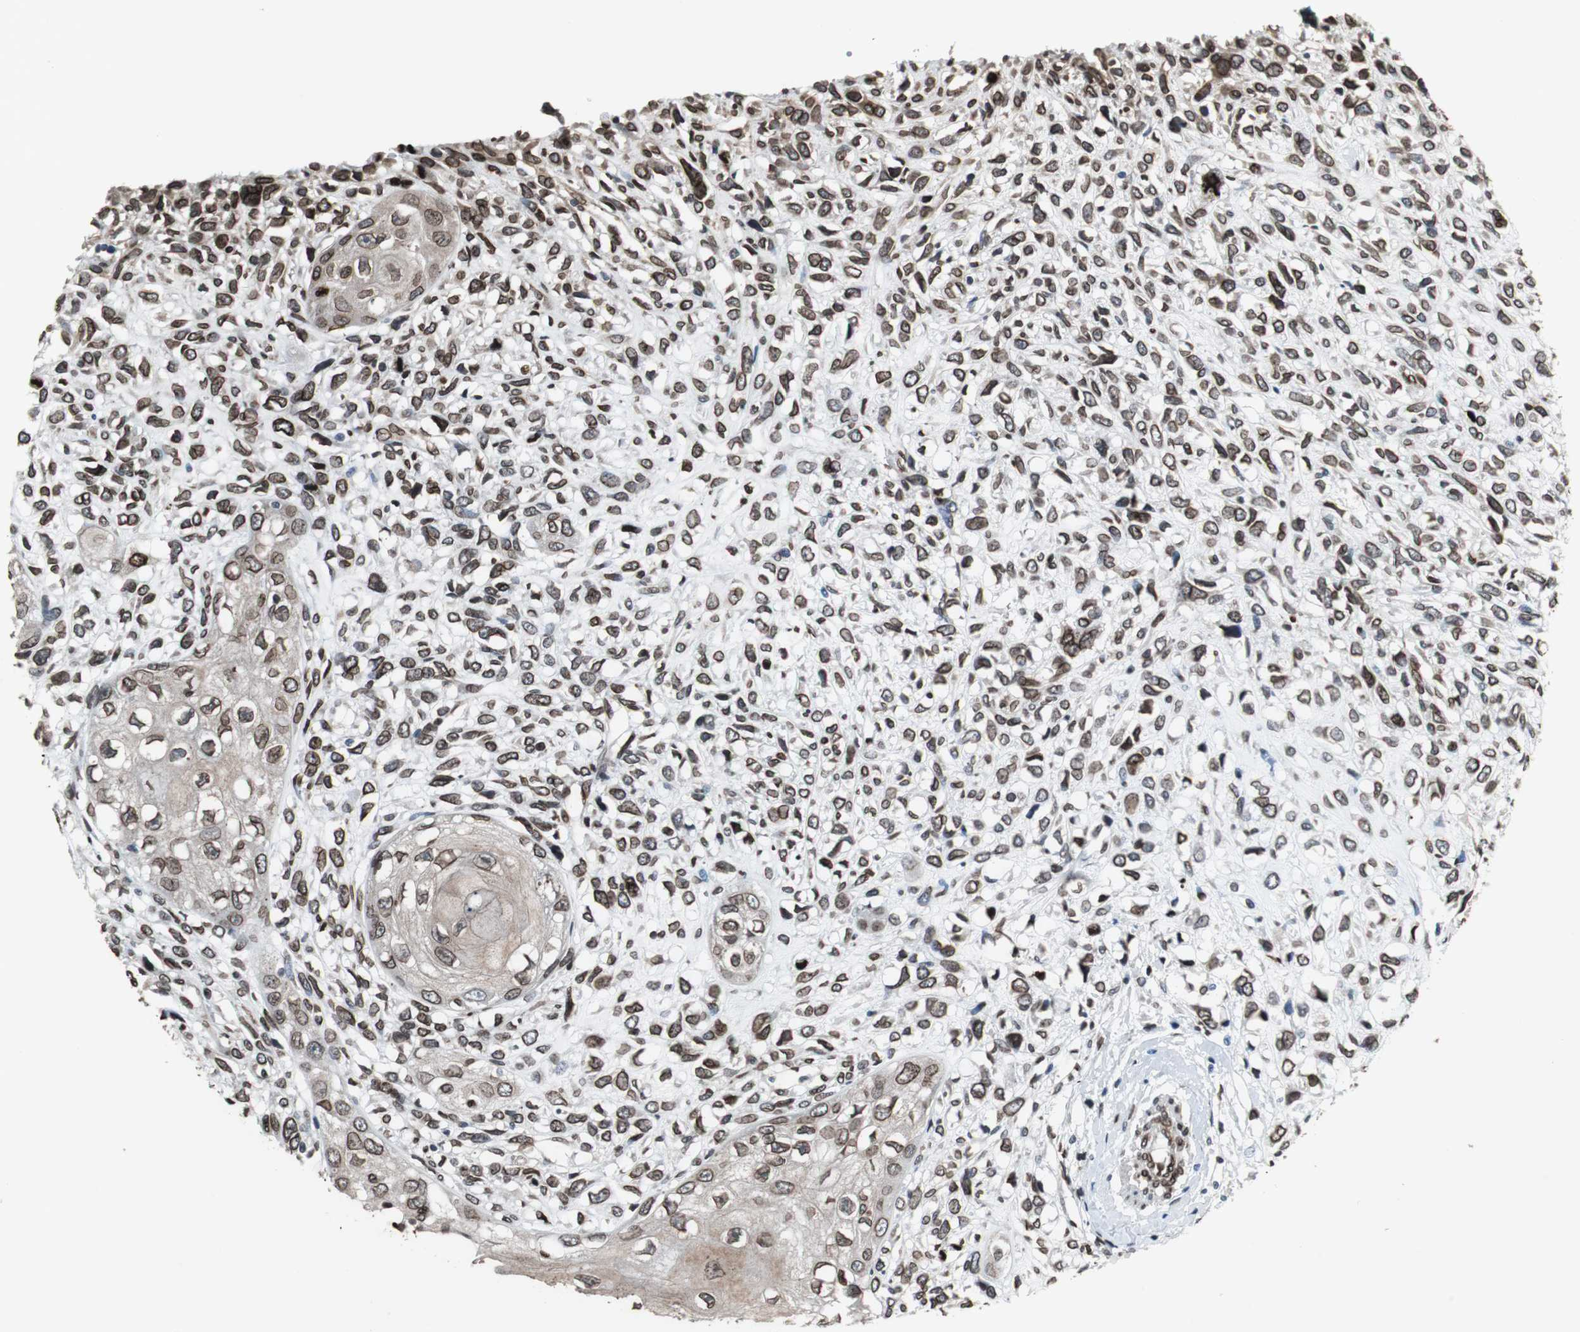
{"staining": {"intensity": "strong", "quantity": ">75%", "location": "cytoplasmic/membranous,nuclear"}, "tissue": "head and neck cancer", "cell_type": "Tumor cells", "image_type": "cancer", "snomed": [{"axis": "morphology", "description": "Necrosis, NOS"}, {"axis": "morphology", "description": "Neoplasm, malignant, NOS"}, {"axis": "topography", "description": "Salivary gland"}, {"axis": "topography", "description": "Head-Neck"}], "caption": "Head and neck malignant neoplasm stained with a brown dye exhibits strong cytoplasmic/membranous and nuclear positive positivity in about >75% of tumor cells.", "gene": "LMNA", "patient": {"sex": "male", "age": 43}}